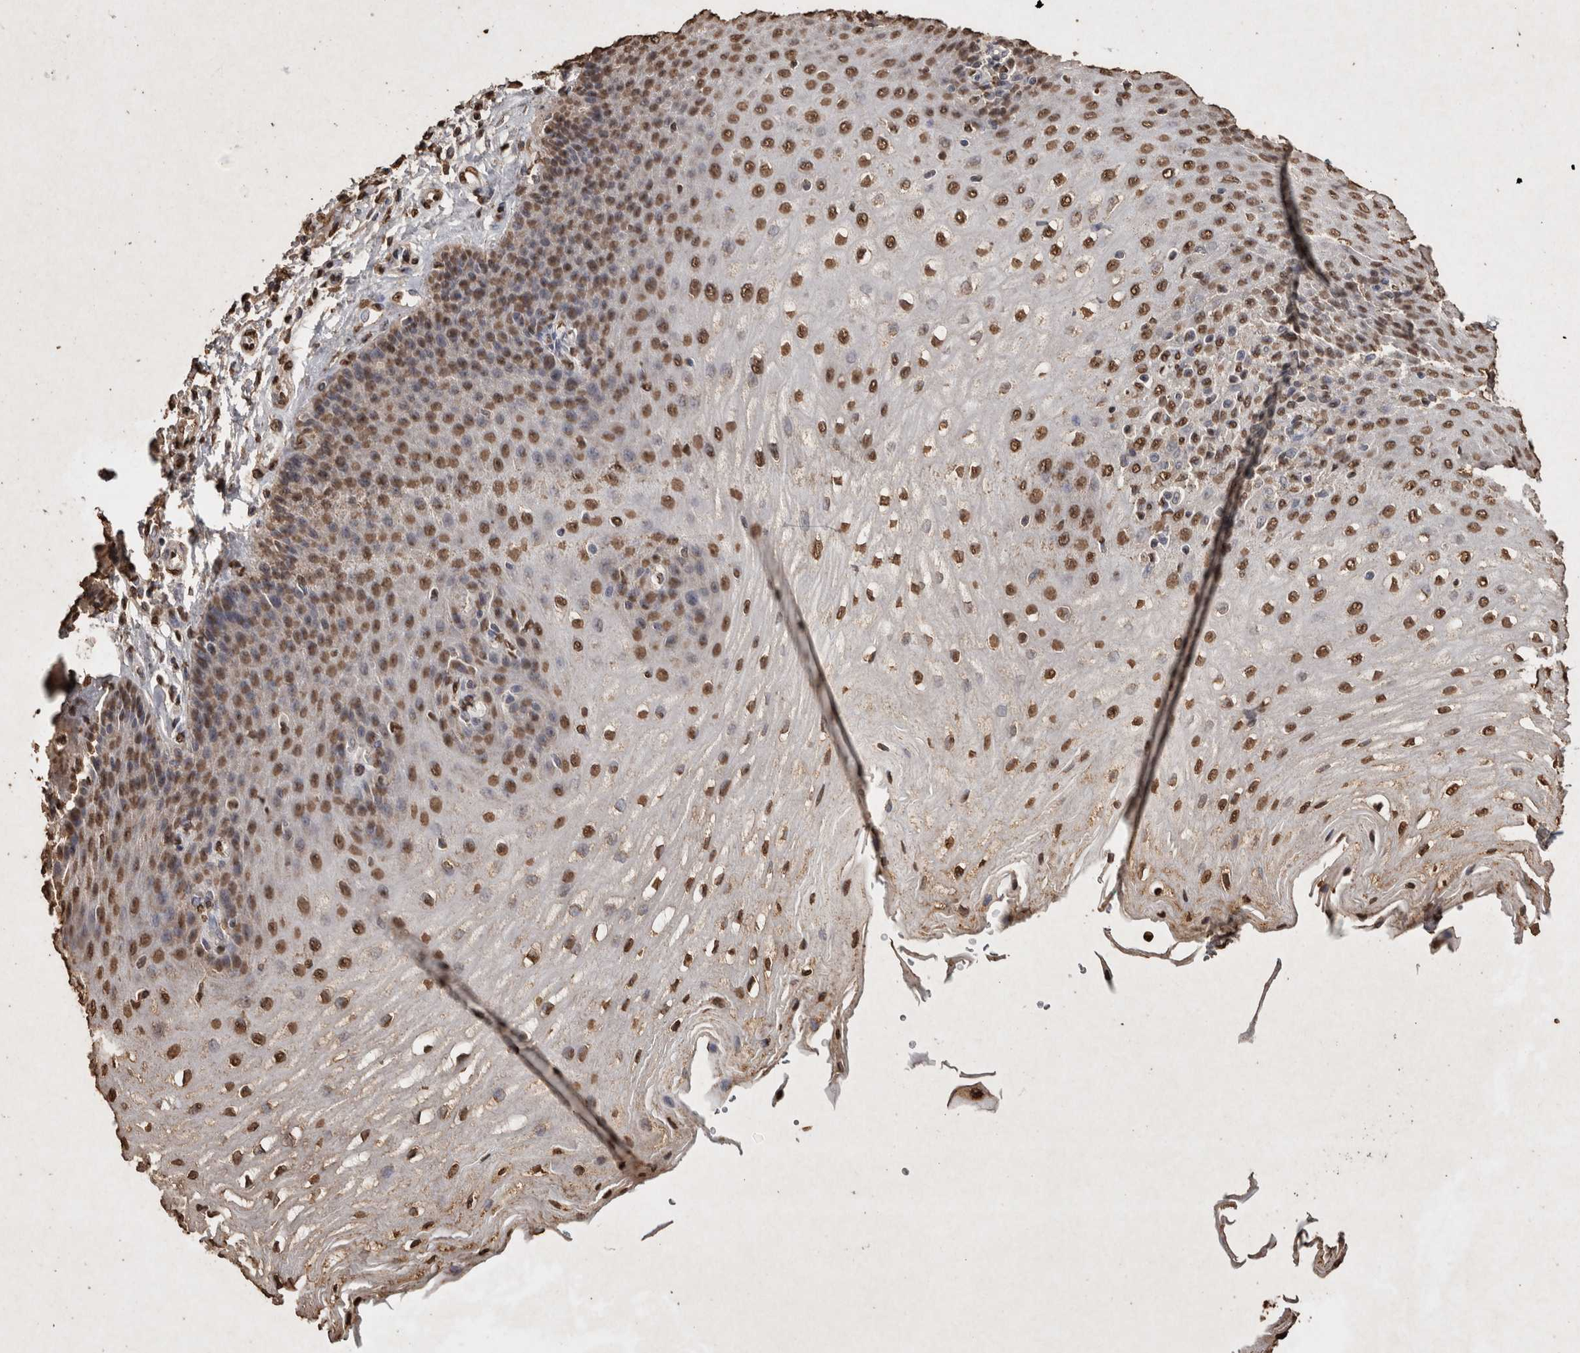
{"staining": {"intensity": "moderate", "quantity": ">75%", "location": "nuclear"}, "tissue": "esophagus", "cell_type": "Squamous epithelial cells", "image_type": "normal", "snomed": [{"axis": "morphology", "description": "Normal tissue, NOS"}, {"axis": "topography", "description": "Esophagus"}], "caption": "About >75% of squamous epithelial cells in unremarkable human esophagus display moderate nuclear protein expression as visualized by brown immunohistochemical staining.", "gene": "FSTL3", "patient": {"sex": "male", "age": 54}}